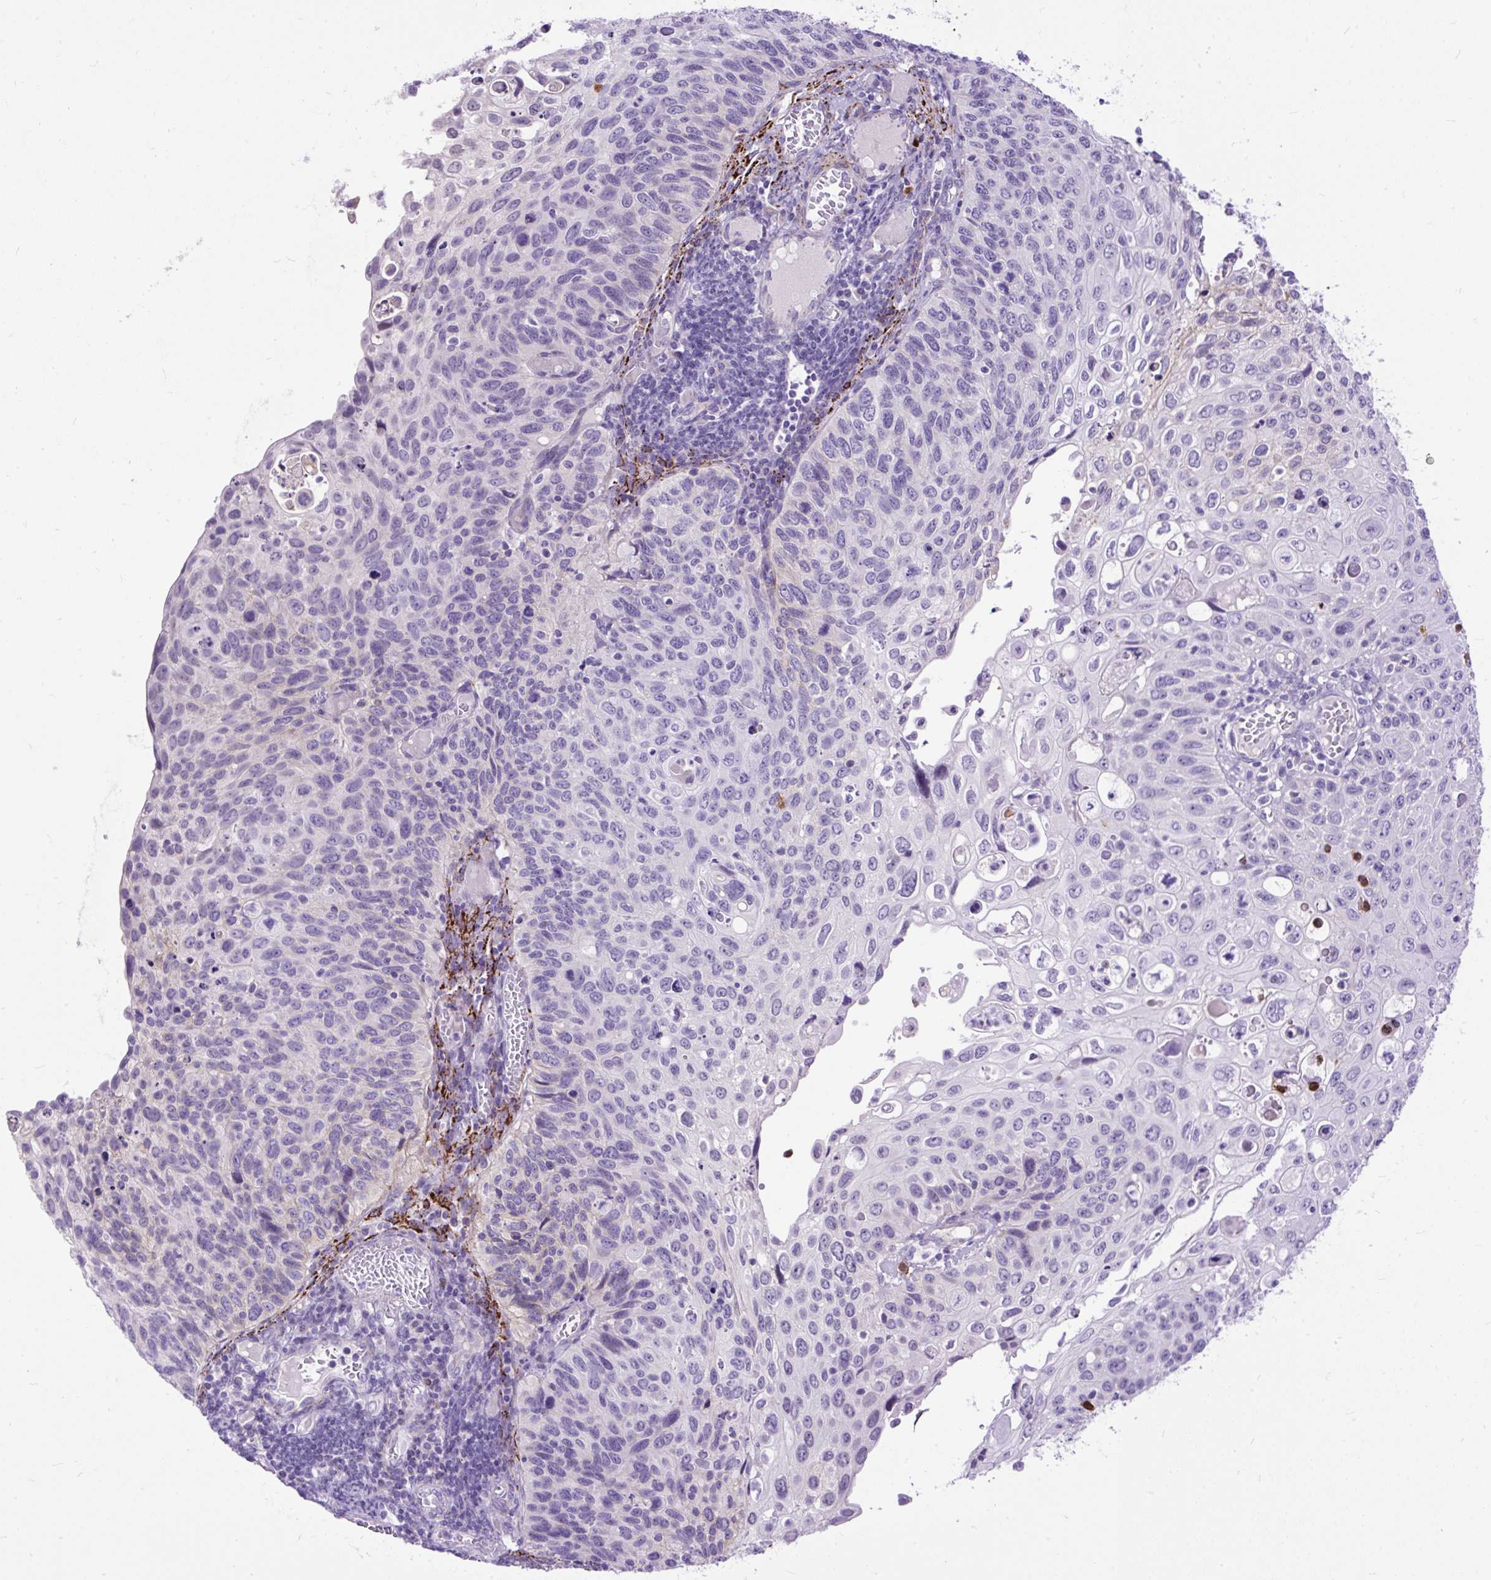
{"staining": {"intensity": "negative", "quantity": "none", "location": "none"}, "tissue": "cervical cancer", "cell_type": "Tumor cells", "image_type": "cancer", "snomed": [{"axis": "morphology", "description": "Squamous cell carcinoma, NOS"}, {"axis": "topography", "description": "Cervix"}], "caption": "Histopathology image shows no significant protein expression in tumor cells of squamous cell carcinoma (cervical).", "gene": "ZNF256", "patient": {"sex": "female", "age": 70}}